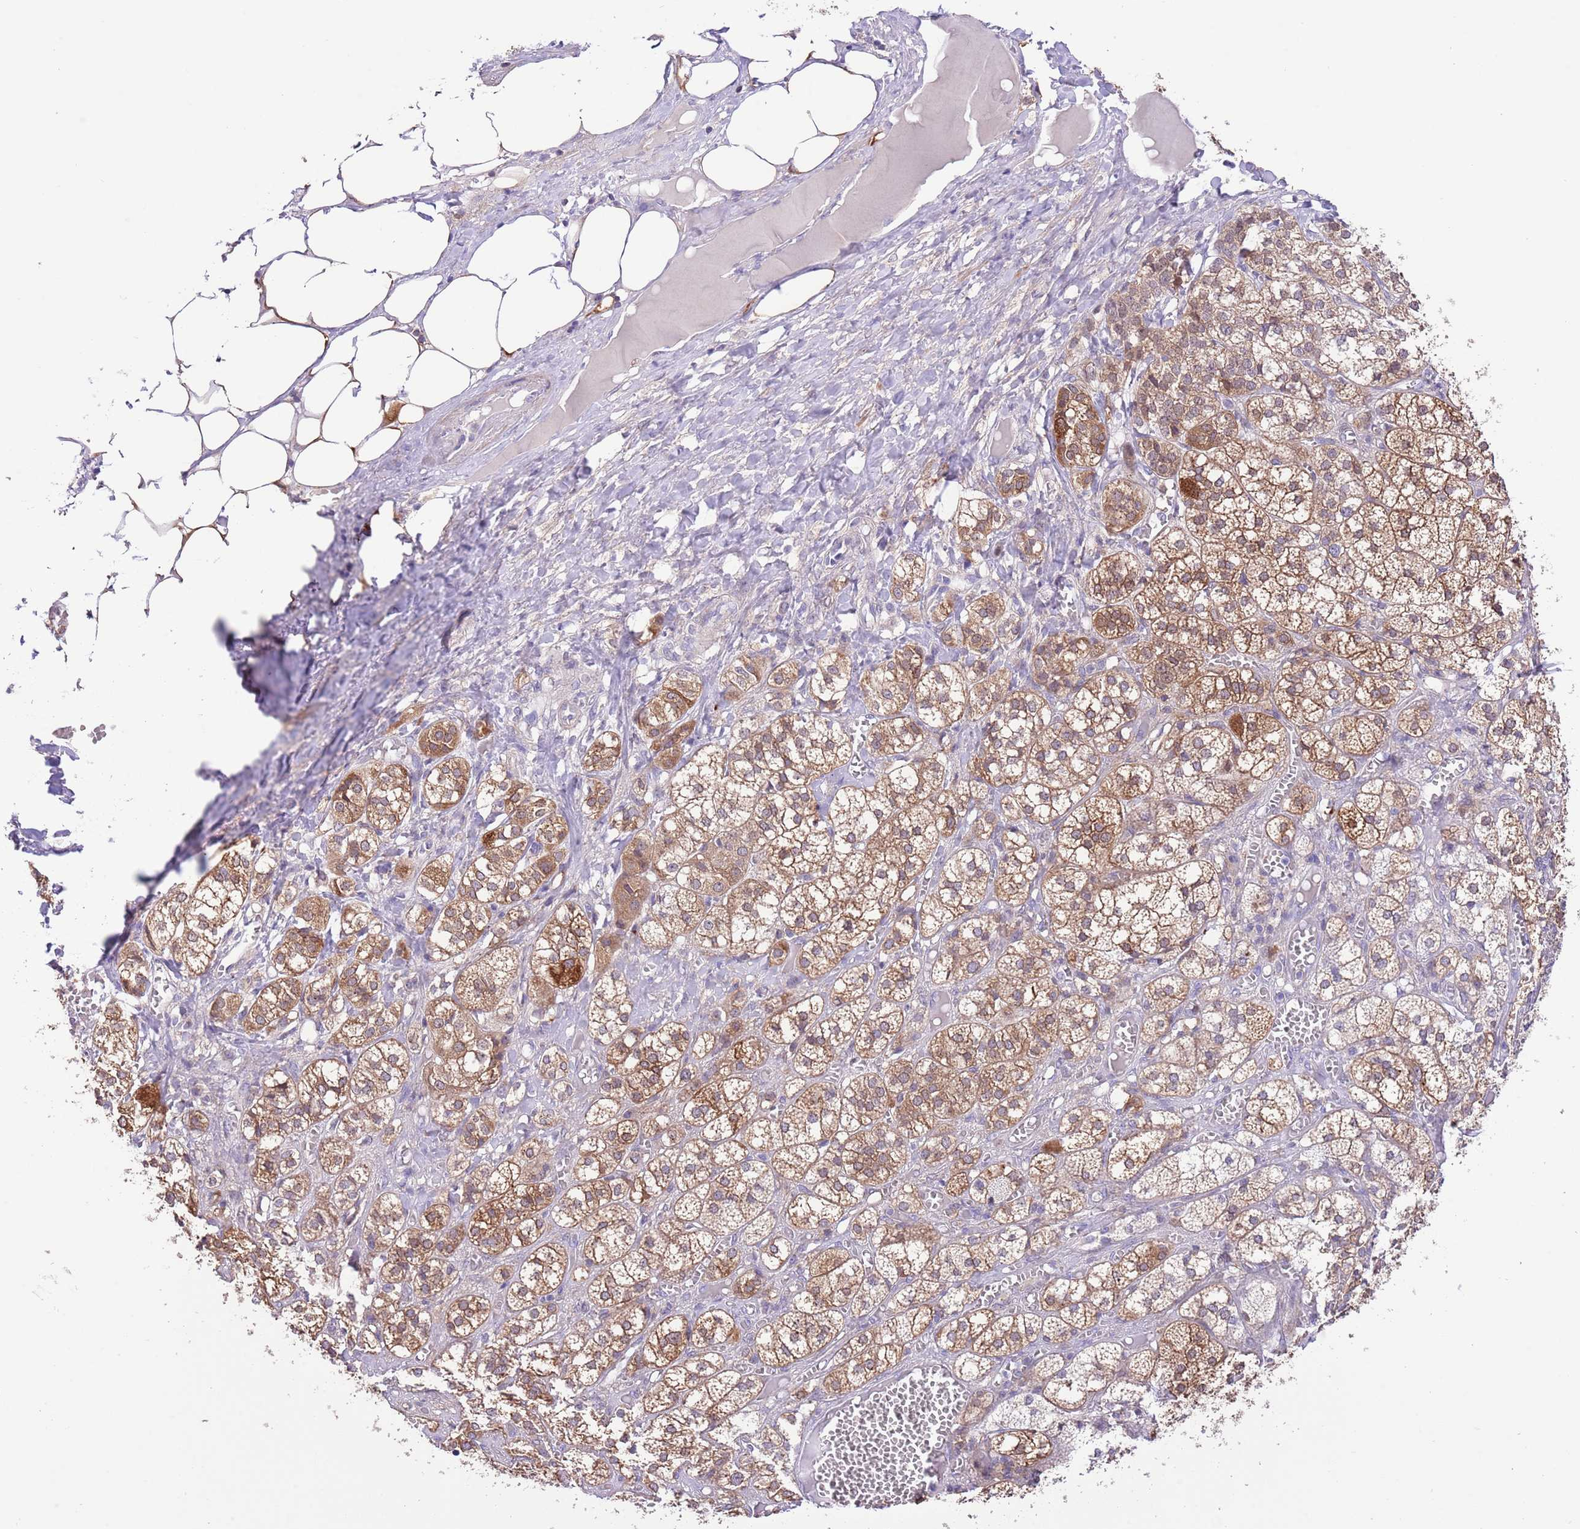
{"staining": {"intensity": "moderate", "quantity": ">75%", "location": "cytoplasmic/membranous"}, "tissue": "adrenal gland", "cell_type": "Glandular cells", "image_type": "normal", "snomed": [{"axis": "morphology", "description": "Normal tissue, NOS"}, {"axis": "topography", "description": "Adrenal gland"}], "caption": "The photomicrograph displays a brown stain indicating the presence of a protein in the cytoplasmic/membranous of glandular cells in adrenal gland. The staining was performed using DAB to visualize the protein expression in brown, while the nuclei were stained in blue with hematoxylin (Magnification: 20x).", "gene": "PRR32", "patient": {"sex": "female", "age": 61}}